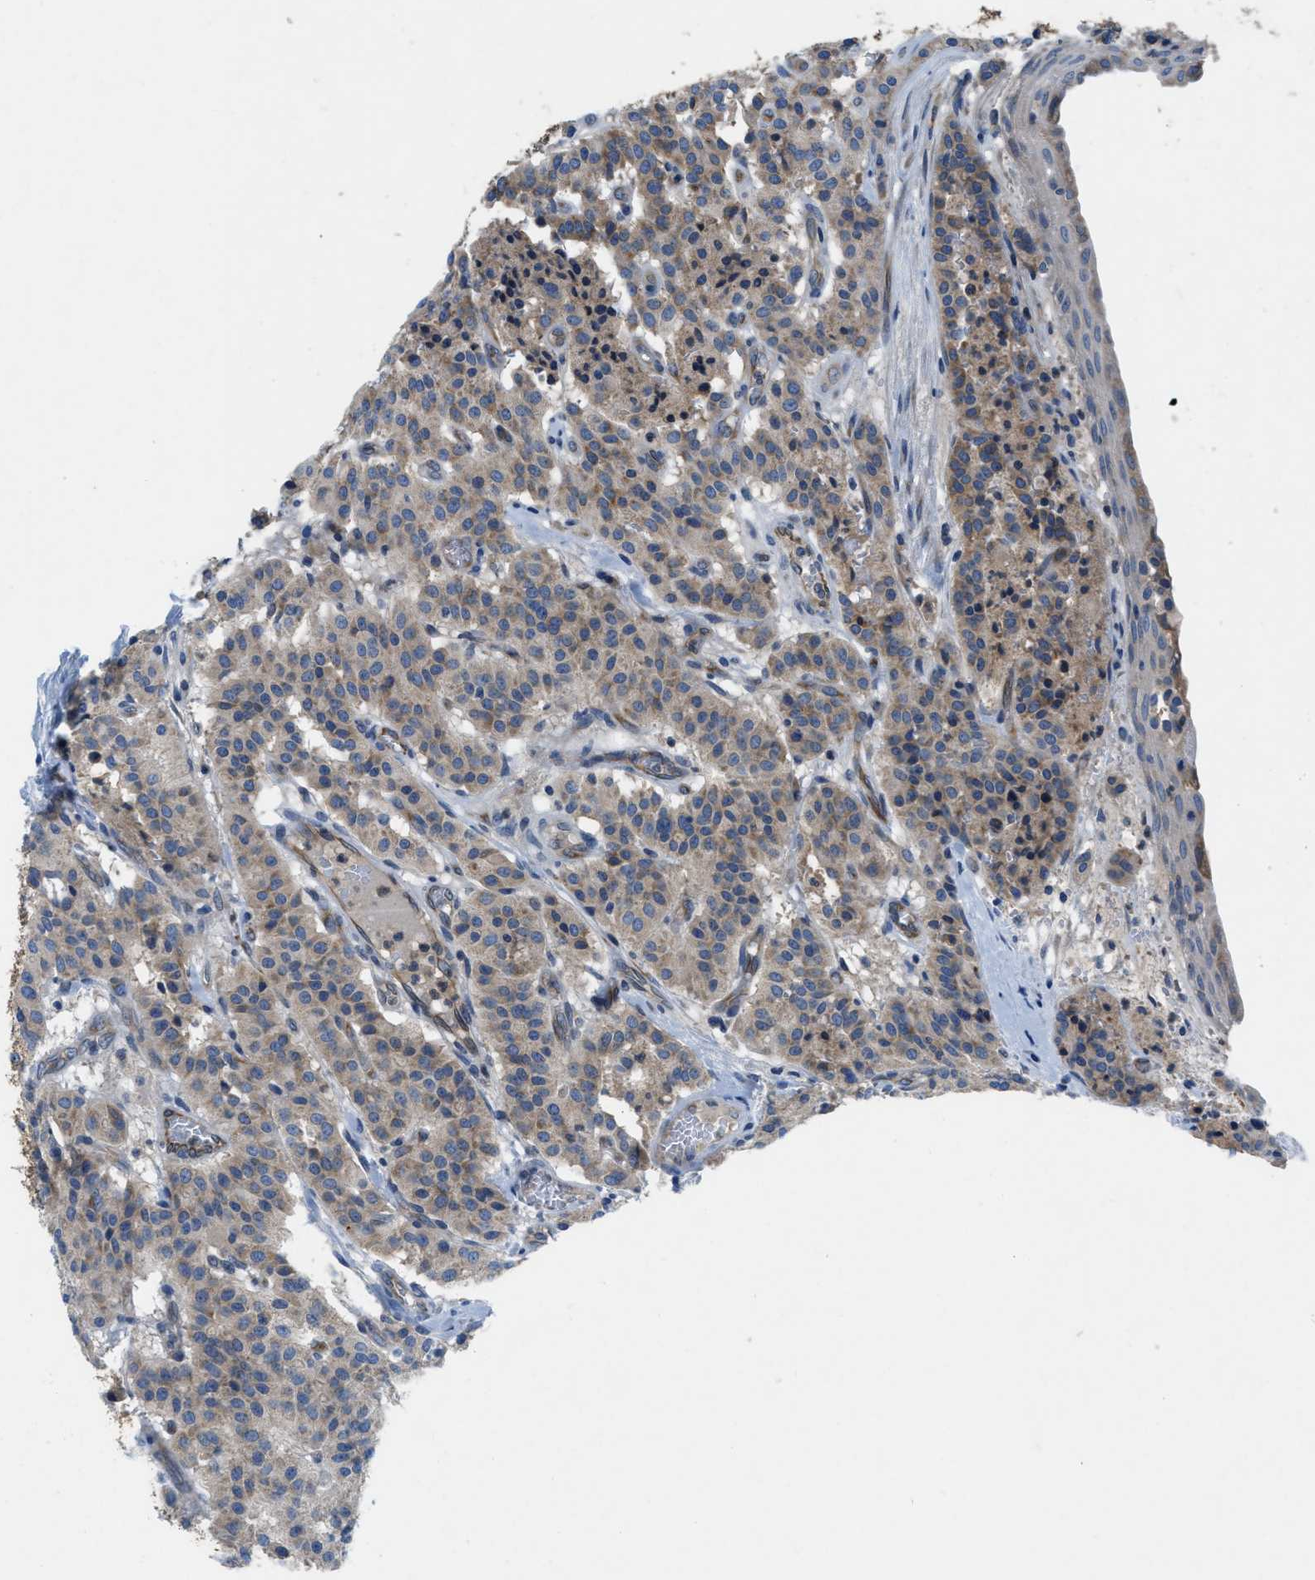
{"staining": {"intensity": "moderate", "quantity": ">75%", "location": "cytoplasmic/membranous"}, "tissue": "carcinoid", "cell_type": "Tumor cells", "image_type": "cancer", "snomed": [{"axis": "morphology", "description": "Carcinoid, malignant, NOS"}, {"axis": "topography", "description": "Lung"}], "caption": "Immunohistochemical staining of carcinoid reveals medium levels of moderate cytoplasmic/membranous protein expression in approximately >75% of tumor cells. (brown staining indicates protein expression, while blue staining denotes nuclei).", "gene": "PGR", "patient": {"sex": "male", "age": 30}}